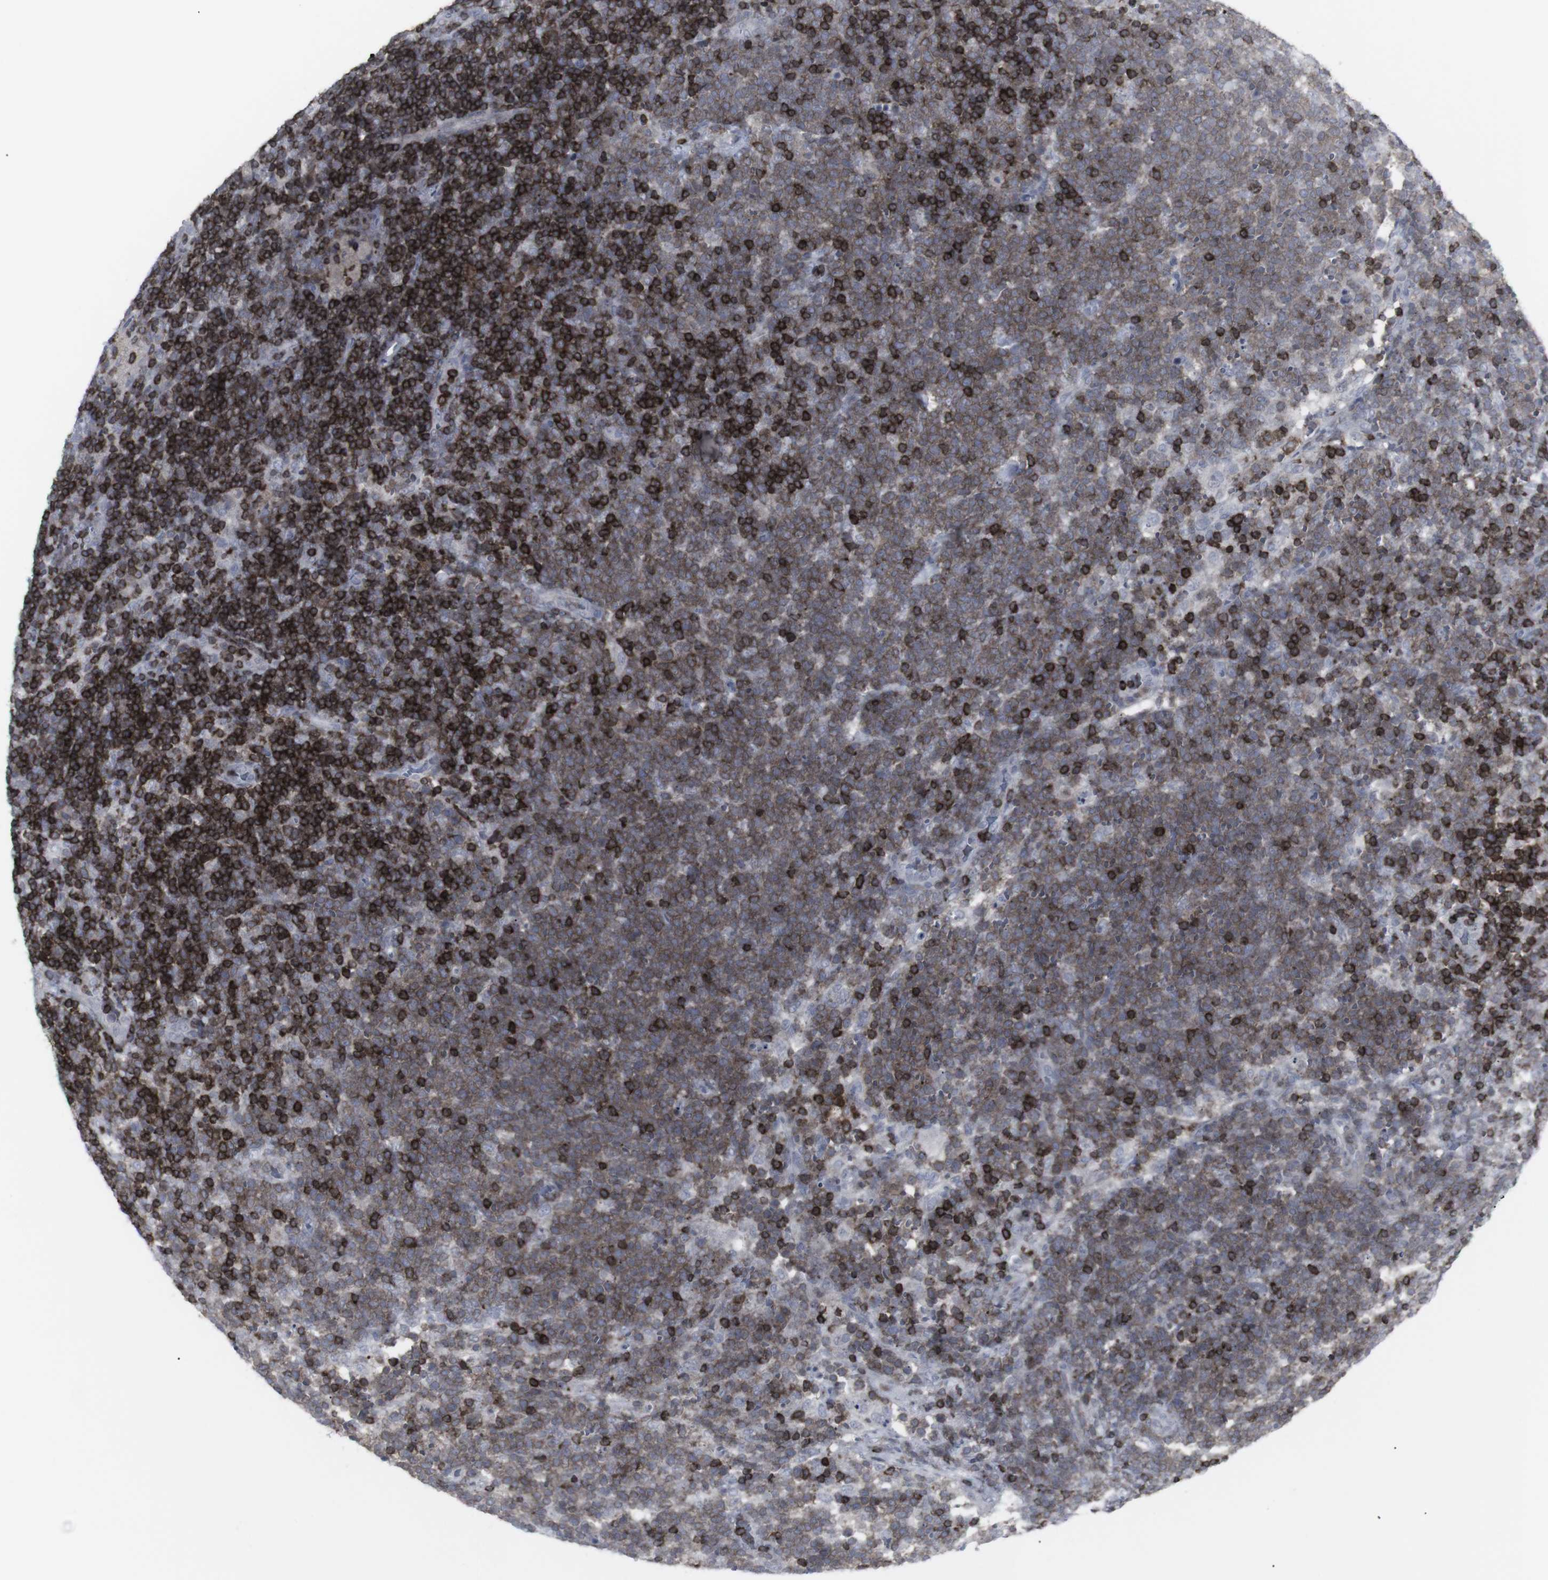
{"staining": {"intensity": "strong", "quantity": ">75%", "location": "cytoplasmic/membranous"}, "tissue": "lymphoma", "cell_type": "Tumor cells", "image_type": "cancer", "snomed": [{"axis": "morphology", "description": "Malignant lymphoma, non-Hodgkin's type, High grade"}, {"axis": "topography", "description": "Lymph node"}], "caption": "An image of human high-grade malignant lymphoma, non-Hodgkin's type stained for a protein shows strong cytoplasmic/membranous brown staining in tumor cells.", "gene": "APOBEC2", "patient": {"sex": "male", "age": 61}}